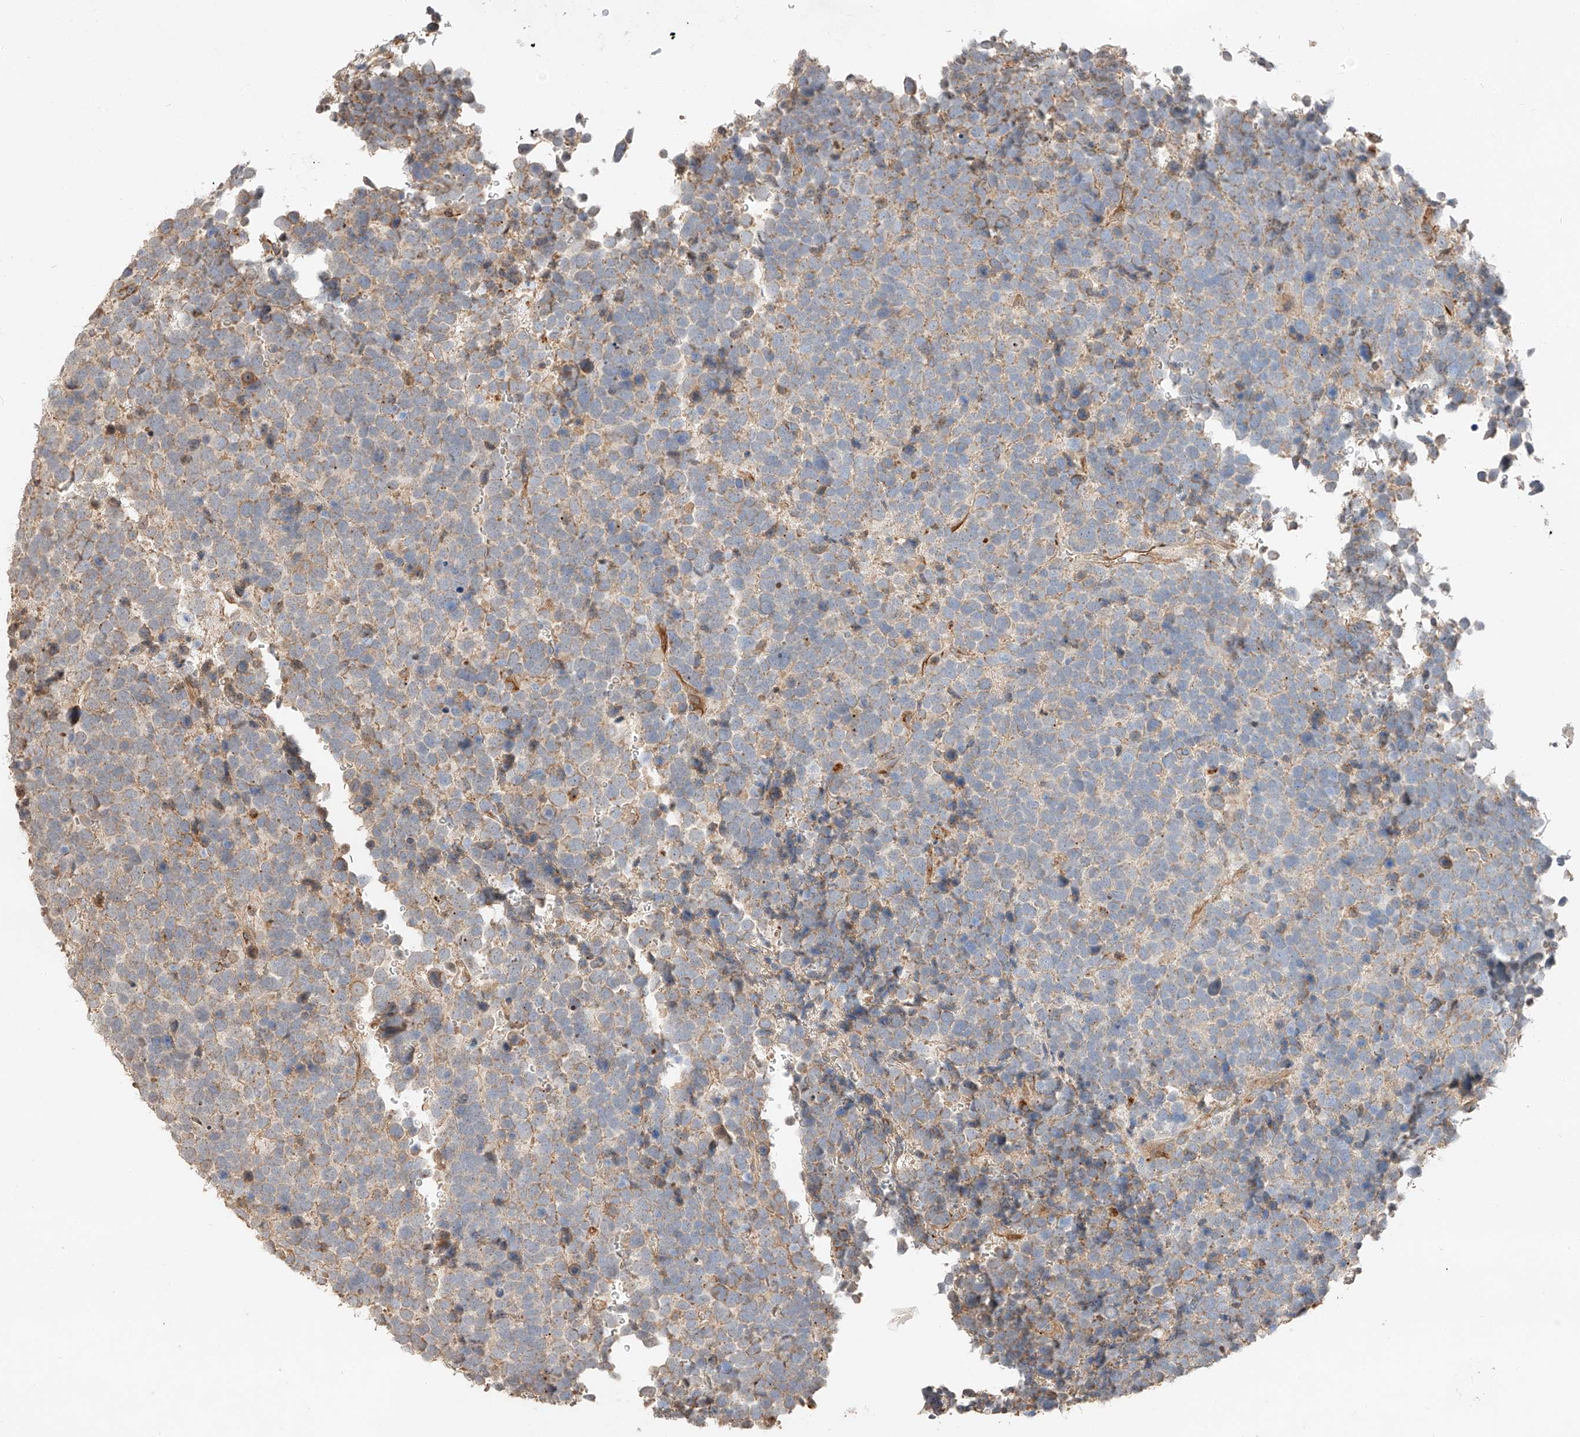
{"staining": {"intensity": "weak", "quantity": "25%-75%", "location": "cytoplasmic/membranous"}, "tissue": "urothelial cancer", "cell_type": "Tumor cells", "image_type": "cancer", "snomed": [{"axis": "morphology", "description": "Urothelial carcinoma, High grade"}, {"axis": "topography", "description": "Urinary bladder"}], "caption": "Urothelial cancer tissue displays weak cytoplasmic/membranous positivity in about 25%-75% of tumor cells (brown staining indicates protein expression, while blue staining denotes nuclei).", "gene": "SUSD6", "patient": {"sex": "female", "age": 82}}